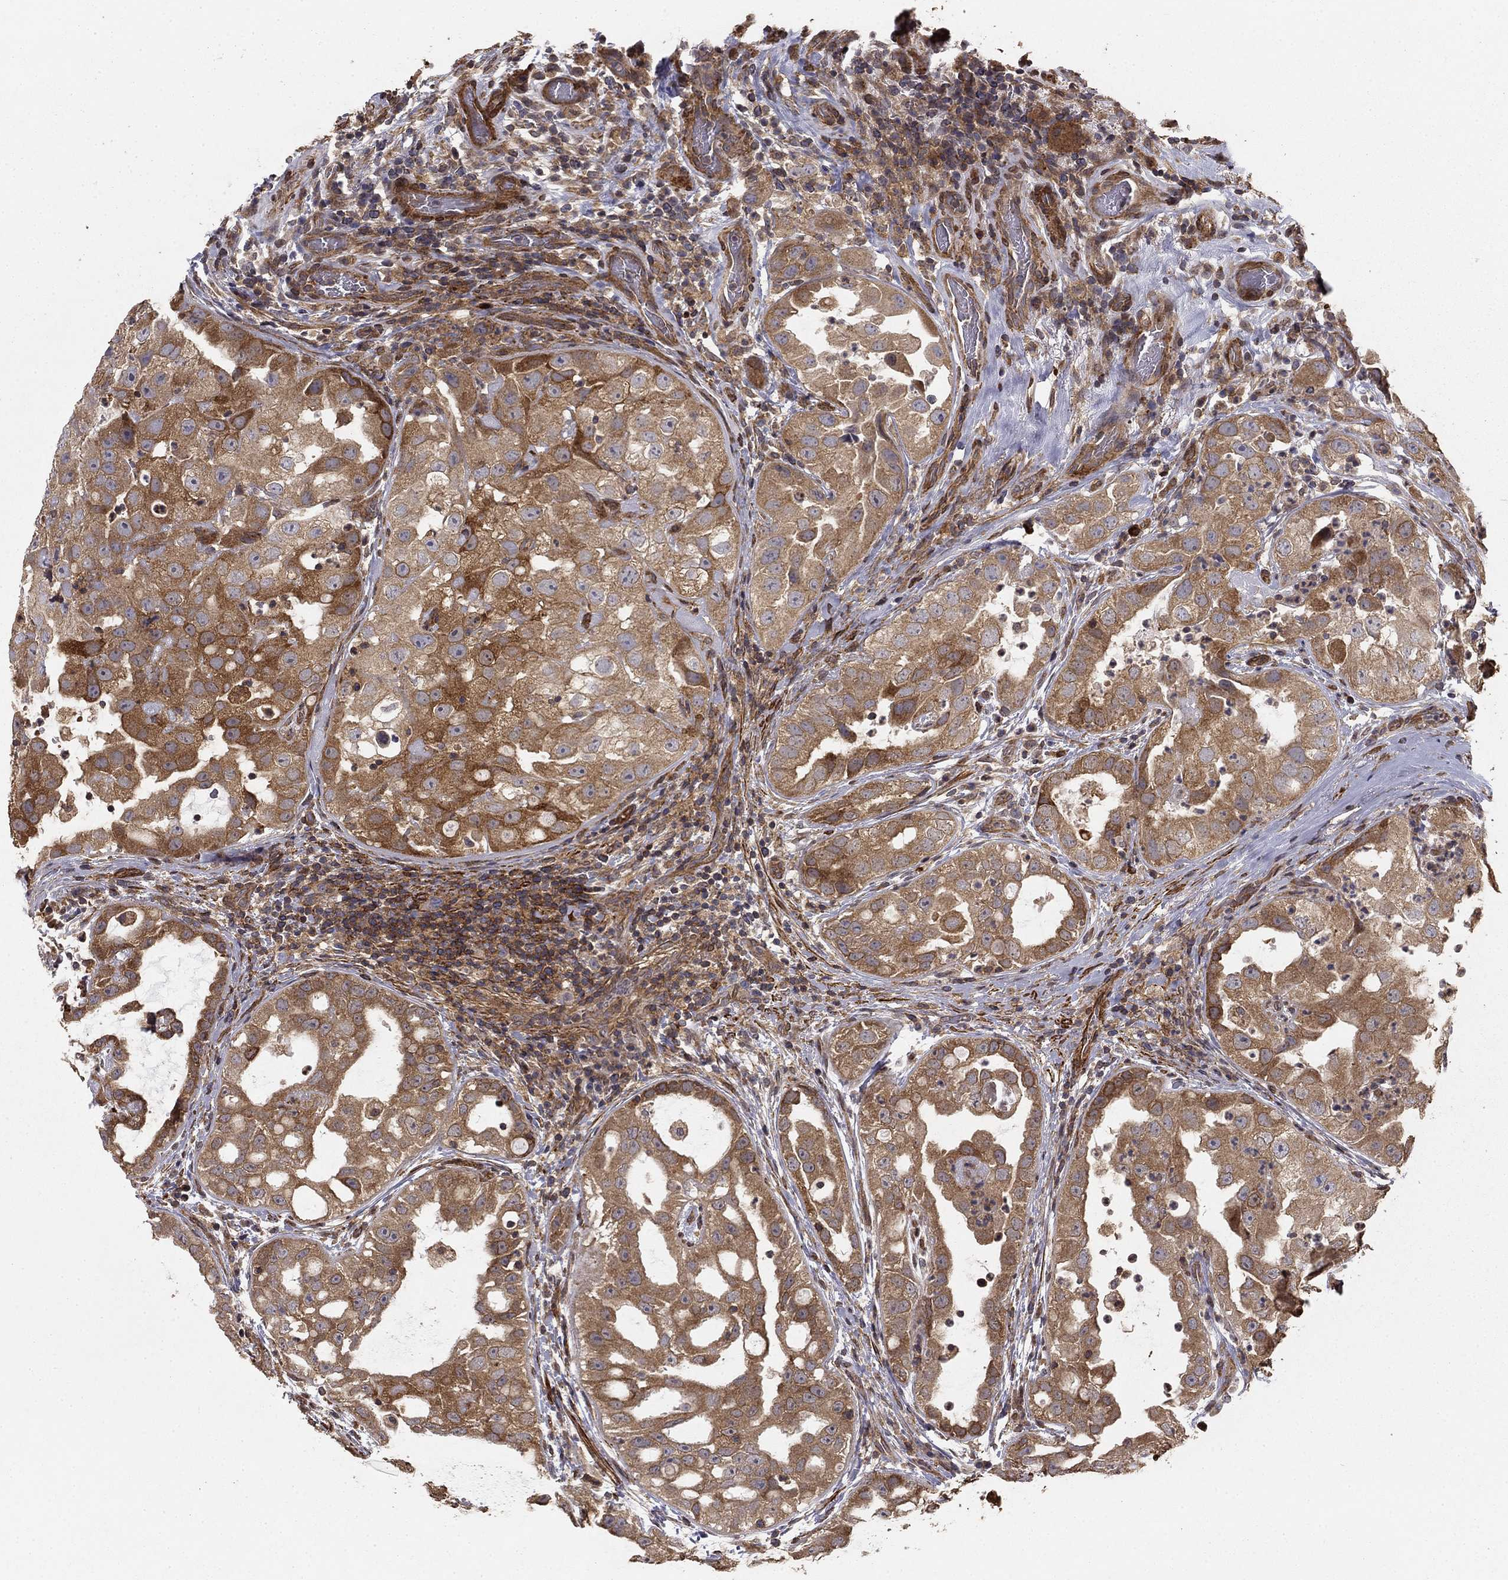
{"staining": {"intensity": "moderate", "quantity": "<25%", "location": "cytoplasmic/membranous"}, "tissue": "urothelial cancer", "cell_type": "Tumor cells", "image_type": "cancer", "snomed": [{"axis": "morphology", "description": "Urothelial carcinoma, High grade"}, {"axis": "topography", "description": "Urinary bladder"}], "caption": "High-grade urothelial carcinoma stained for a protein (brown) exhibits moderate cytoplasmic/membranous positive positivity in approximately <25% of tumor cells.", "gene": "HABP4", "patient": {"sex": "female", "age": 41}}